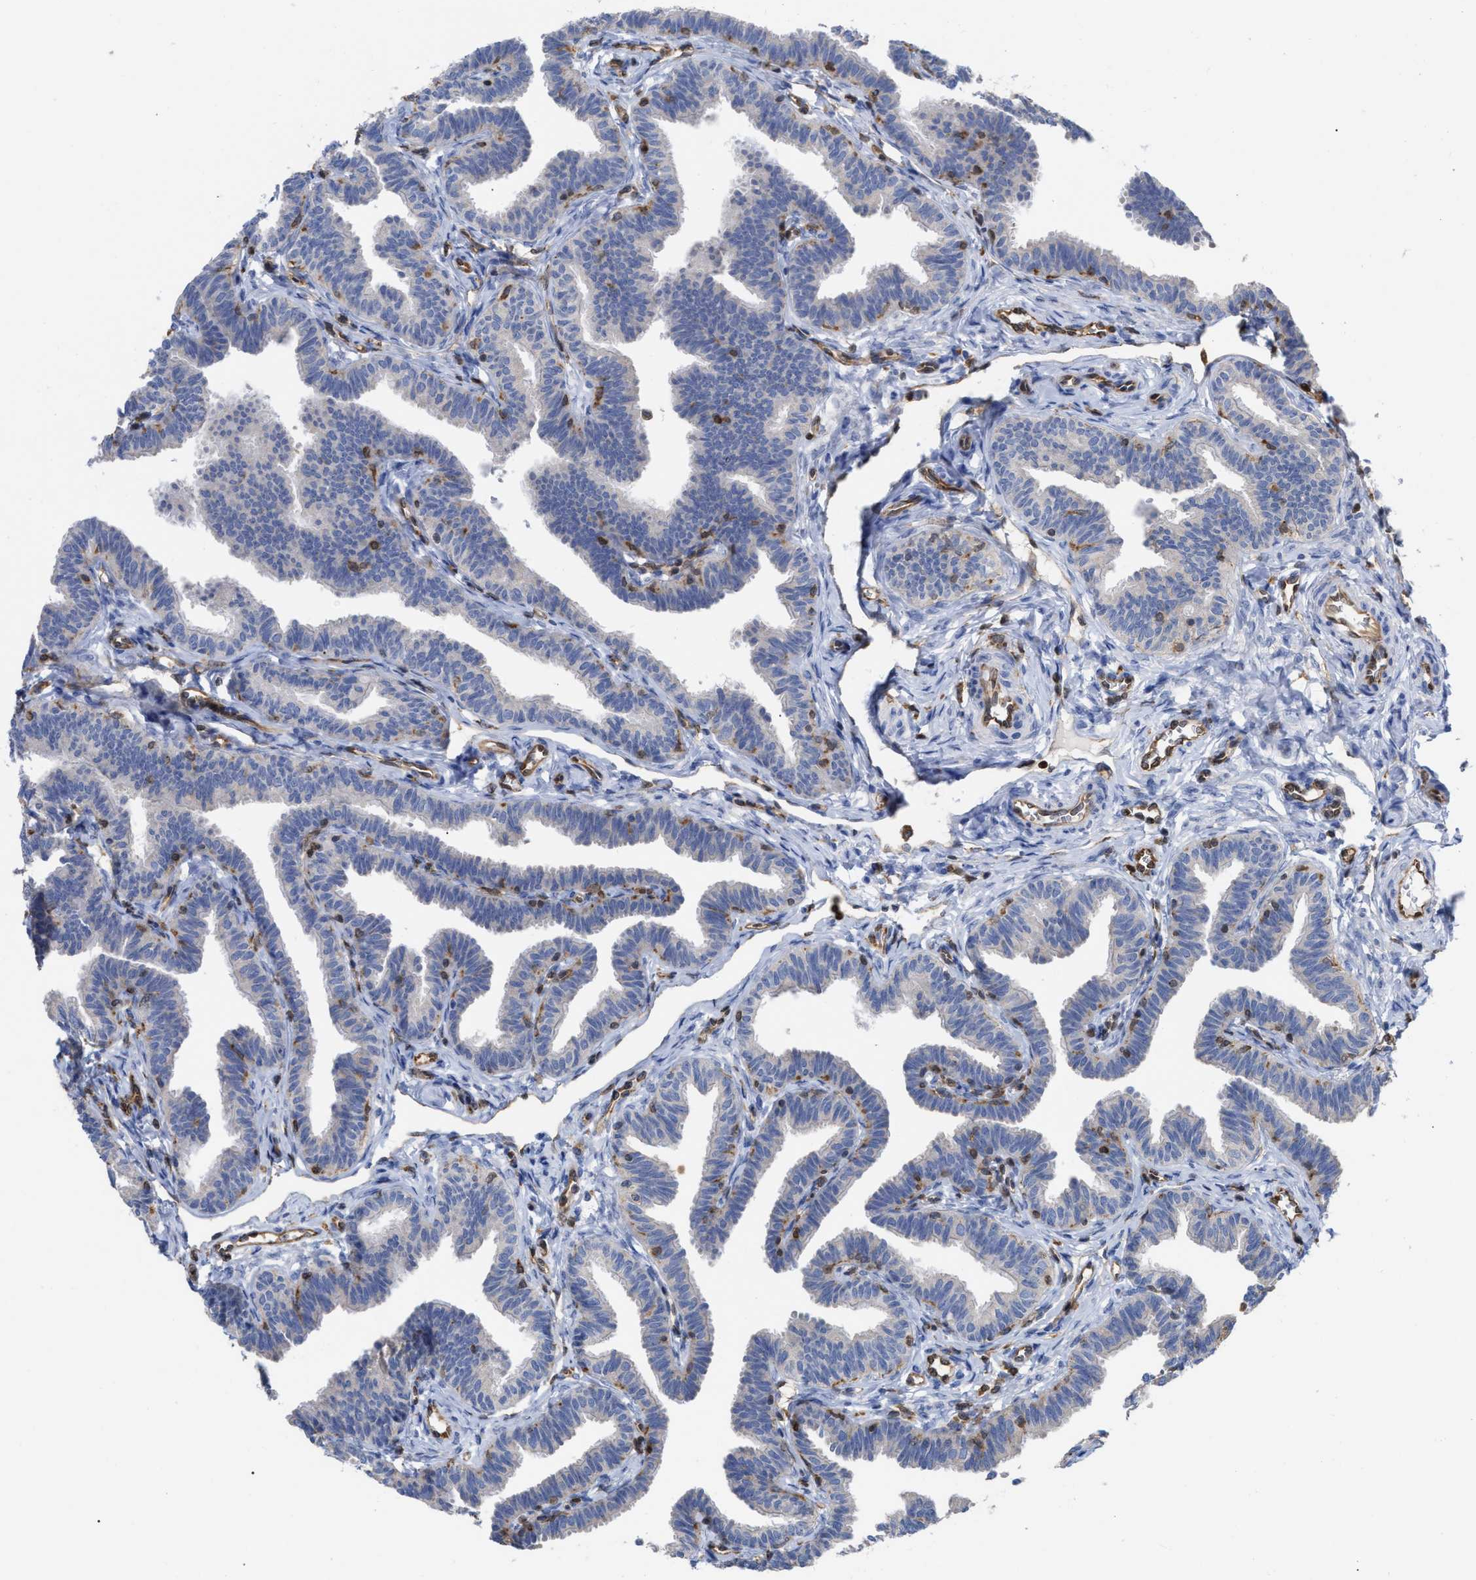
{"staining": {"intensity": "negative", "quantity": "none", "location": "none"}, "tissue": "fallopian tube", "cell_type": "Glandular cells", "image_type": "normal", "snomed": [{"axis": "morphology", "description": "Normal tissue, NOS"}, {"axis": "topography", "description": "Fallopian tube"}, {"axis": "topography", "description": "Ovary"}], "caption": "Human fallopian tube stained for a protein using IHC exhibits no expression in glandular cells.", "gene": "GIMAP4", "patient": {"sex": "female", "age": 23}}